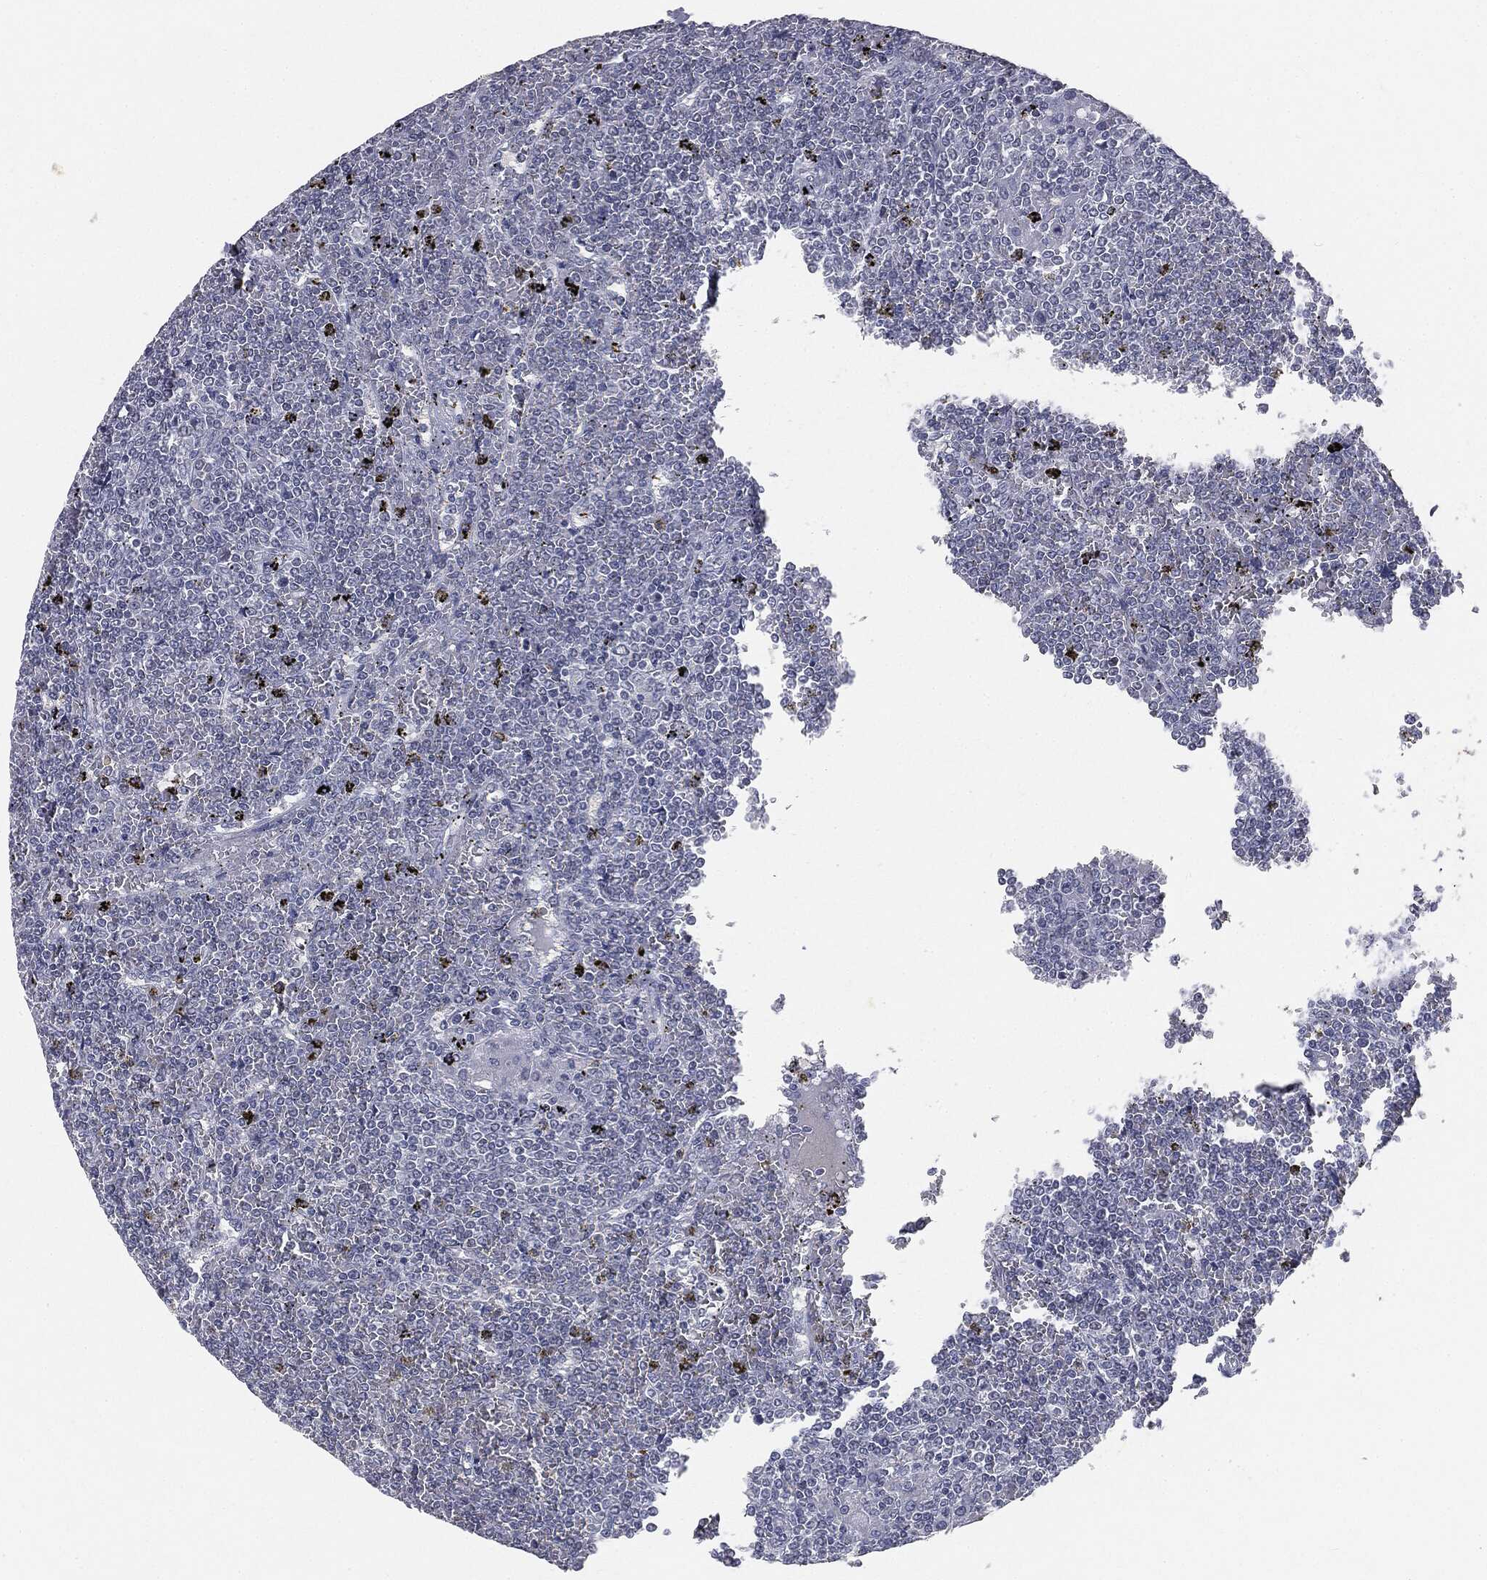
{"staining": {"intensity": "negative", "quantity": "none", "location": "none"}, "tissue": "lymphoma", "cell_type": "Tumor cells", "image_type": "cancer", "snomed": [{"axis": "morphology", "description": "Malignant lymphoma, non-Hodgkin's type, Low grade"}, {"axis": "topography", "description": "Spleen"}], "caption": "An IHC micrograph of lymphoma is shown. There is no staining in tumor cells of lymphoma. Nuclei are stained in blue.", "gene": "SLC2A2", "patient": {"sex": "female", "age": 19}}